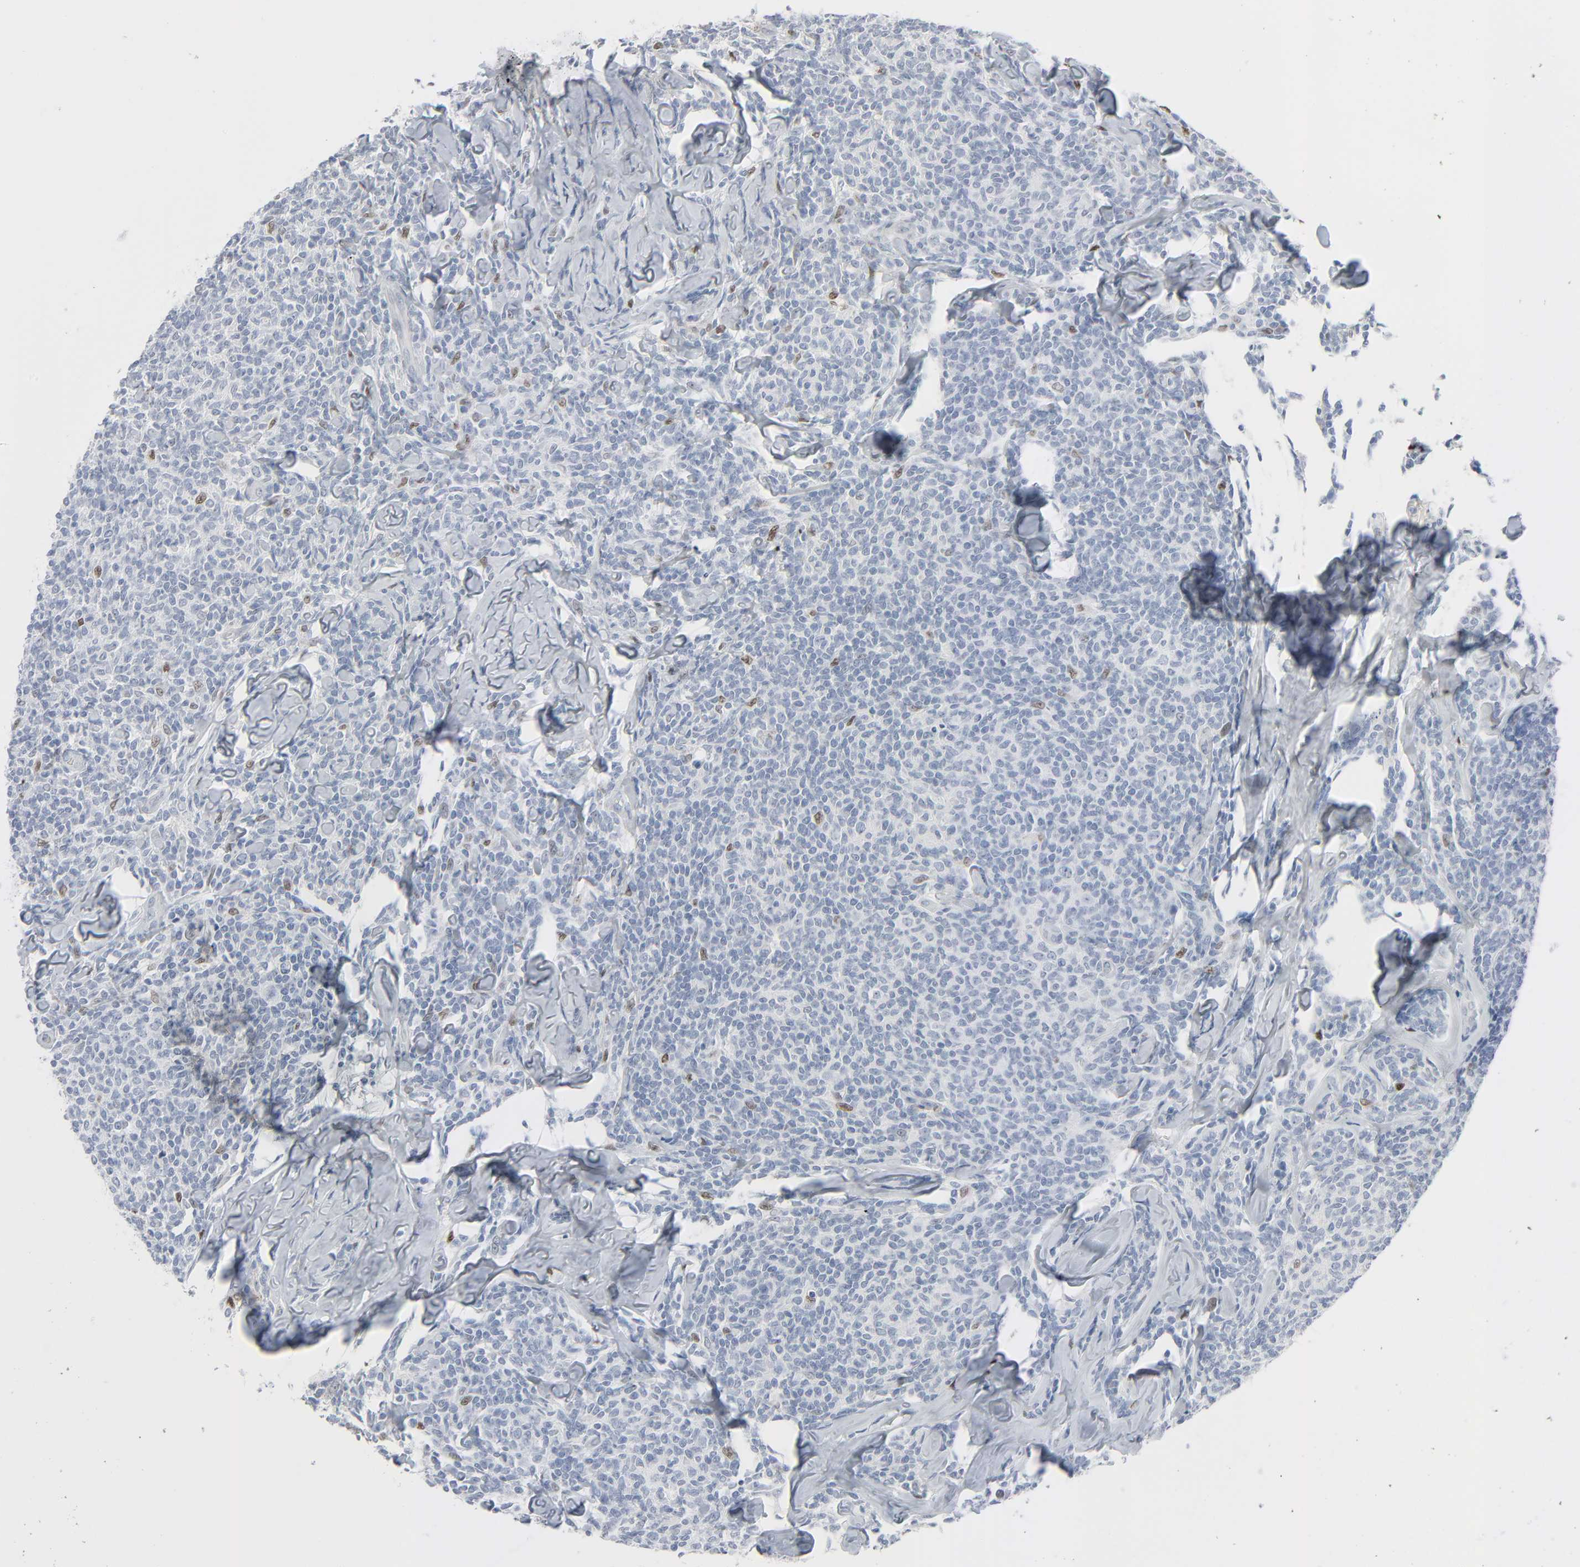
{"staining": {"intensity": "weak", "quantity": "<25%", "location": "nuclear"}, "tissue": "lymphoma", "cell_type": "Tumor cells", "image_type": "cancer", "snomed": [{"axis": "morphology", "description": "Malignant lymphoma, non-Hodgkin's type, Low grade"}, {"axis": "topography", "description": "Lymph node"}], "caption": "Low-grade malignant lymphoma, non-Hodgkin's type was stained to show a protein in brown. There is no significant staining in tumor cells.", "gene": "MITF", "patient": {"sex": "female", "age": 56}}